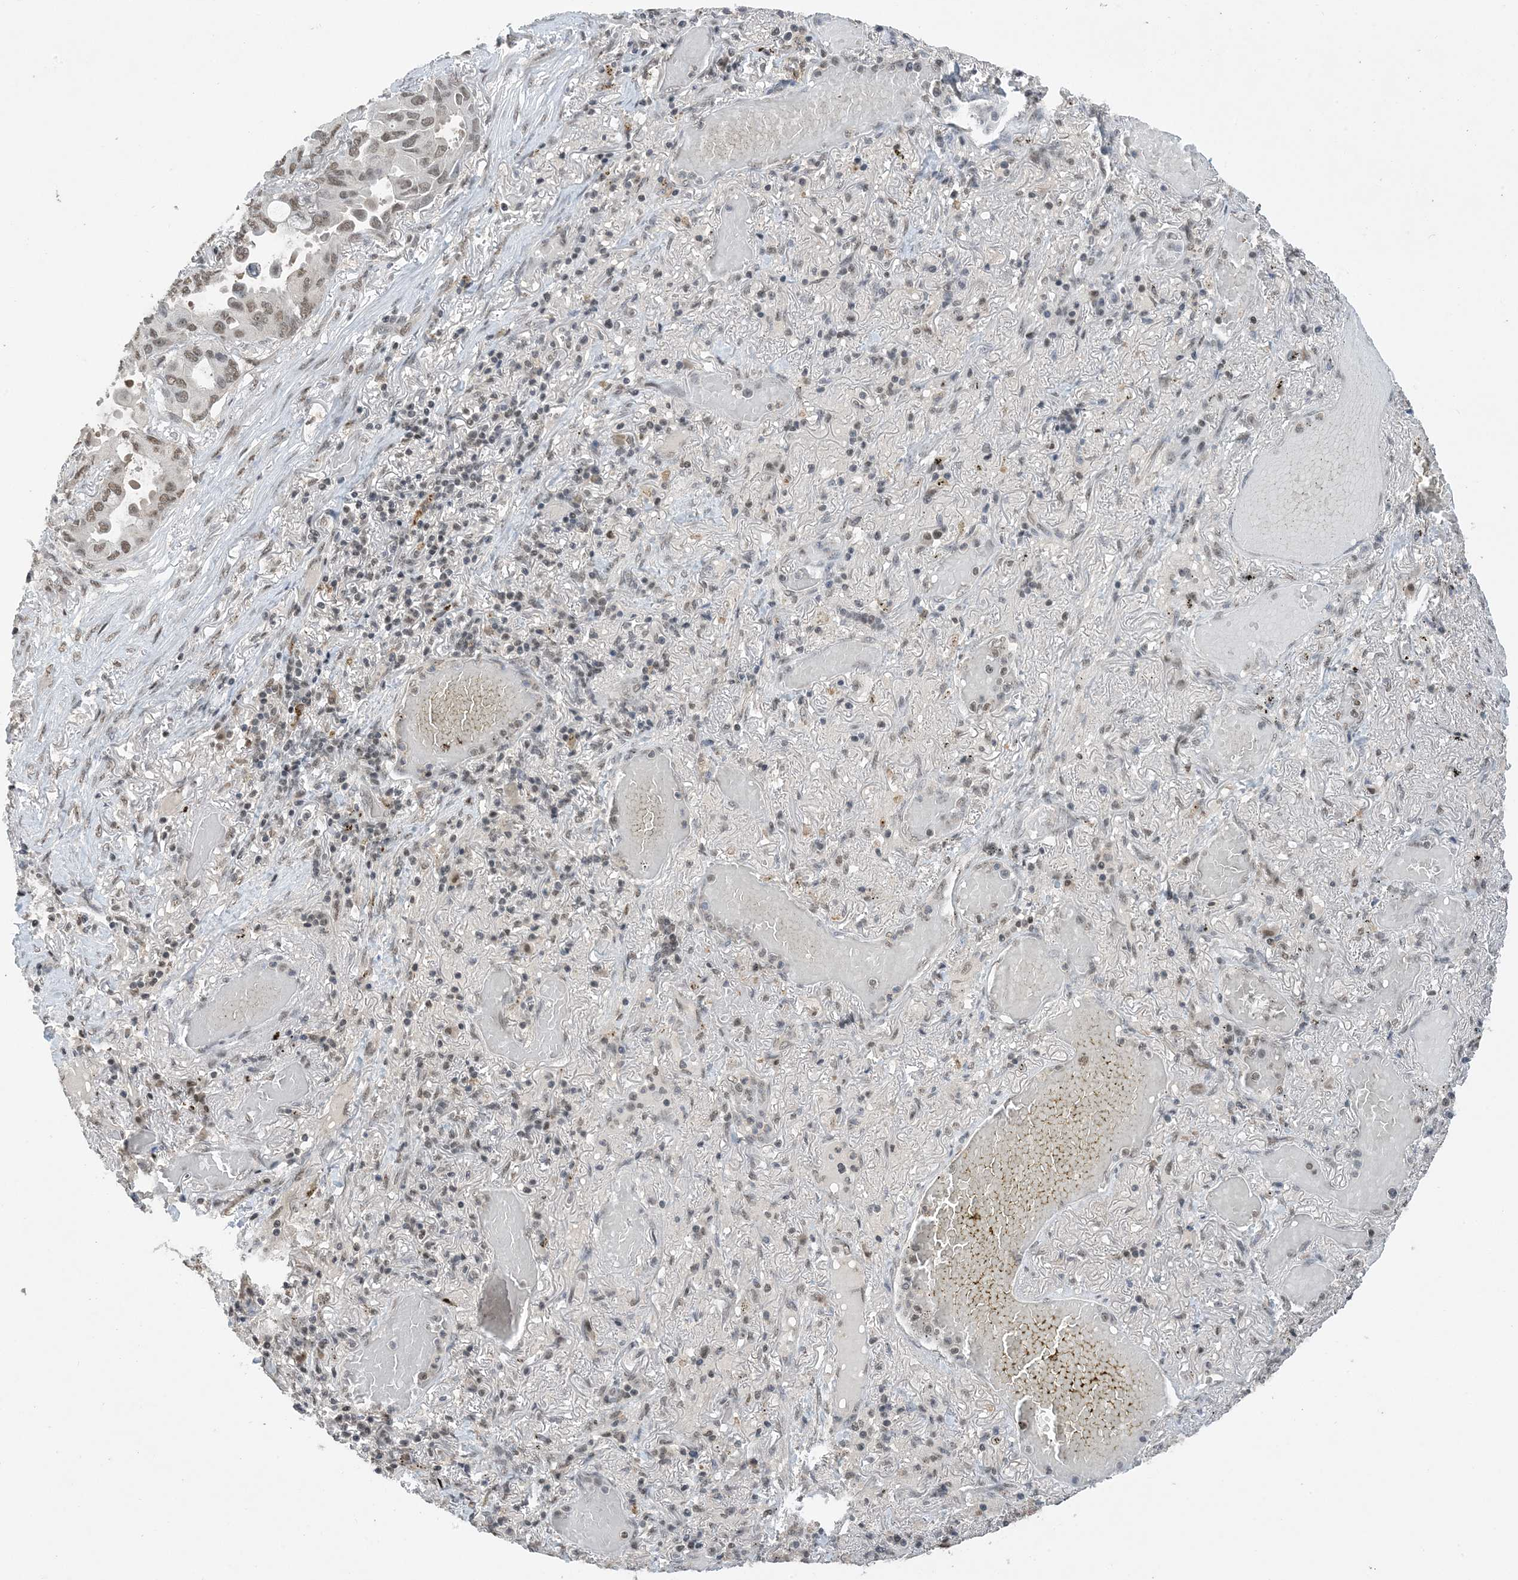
{"staining": {"intensity": "moderate", "quantity": "<25%", "location": "nuclear"}, "tissue": "lung cancer", "cell_type": "Tumor cells", "image_type": "cancer", "snomed": [{"axis": "morphology", "description": "Adenocarcinoma, NOS"}, {"axis": "topography", "description": "Lung"}], "caption": "Protein expression analysis of adenocarcinoma (lung) demonstrates moderate nuclear positivity in about <25% of tumor cells. (Stains: DAB in brown, nuclei in blue, Microscopy: brightfield microscopy at high magnification).", "gene": "ACYP2", "patient": {"sex": "male", "age": 64}}